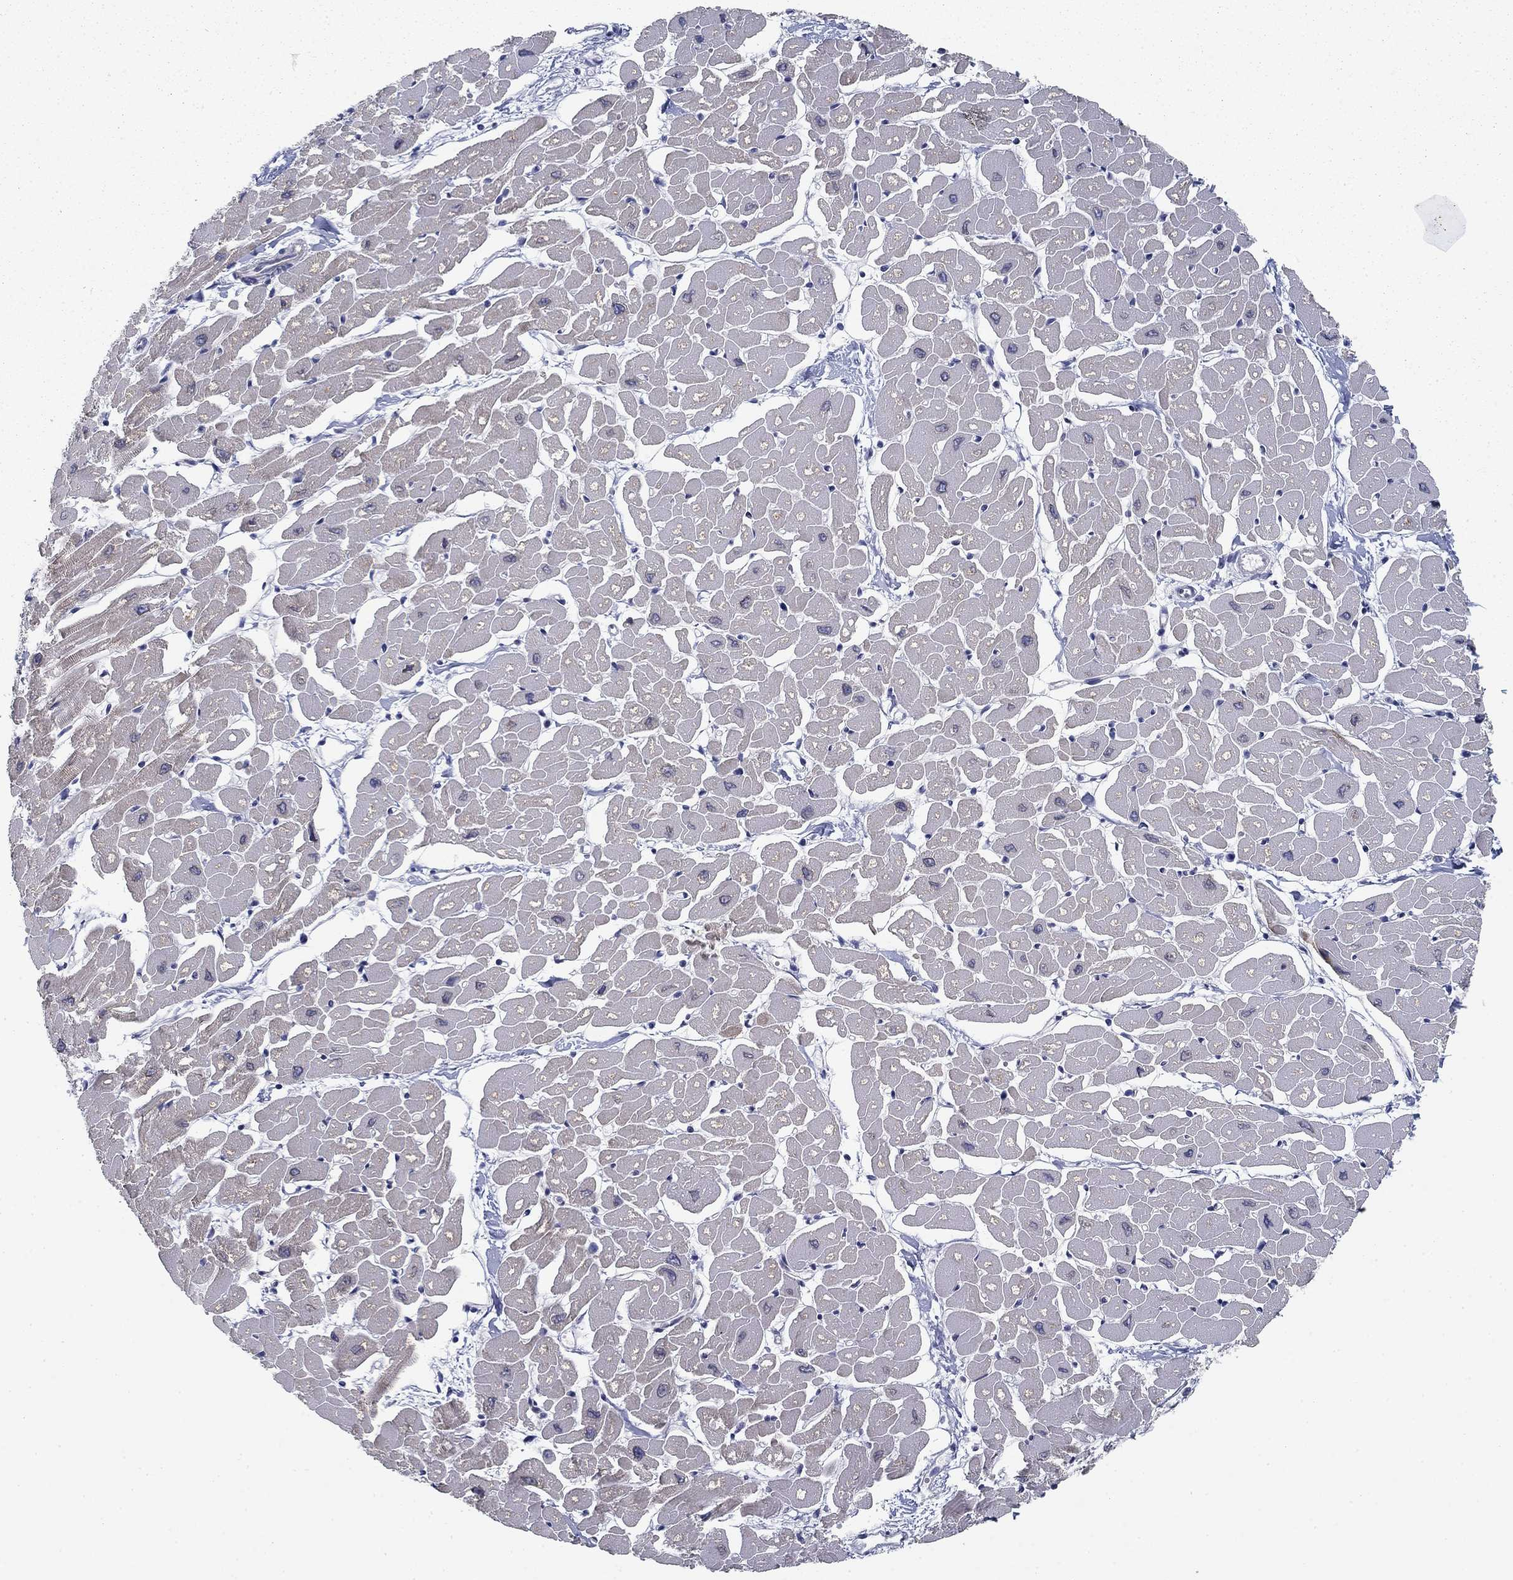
{"staining": {"intensity": "negative", "quantity": "none", "location": "none"}, "tissue": "heart muscle", "cell_type": "Cardiomyocytes", "image_type": "normal", "snomed": [{"axis": "morphology", "description": "Normal tissue, NOS"}, {"axis": "topography", "description": "Heart"}], "caption": "A photomicrograph of heart muscle stained for a protein demonstrates no brown staining in cardiomyocytes.", "gene": "FXR1", "patient": {"sex": "male", "age": 57}}